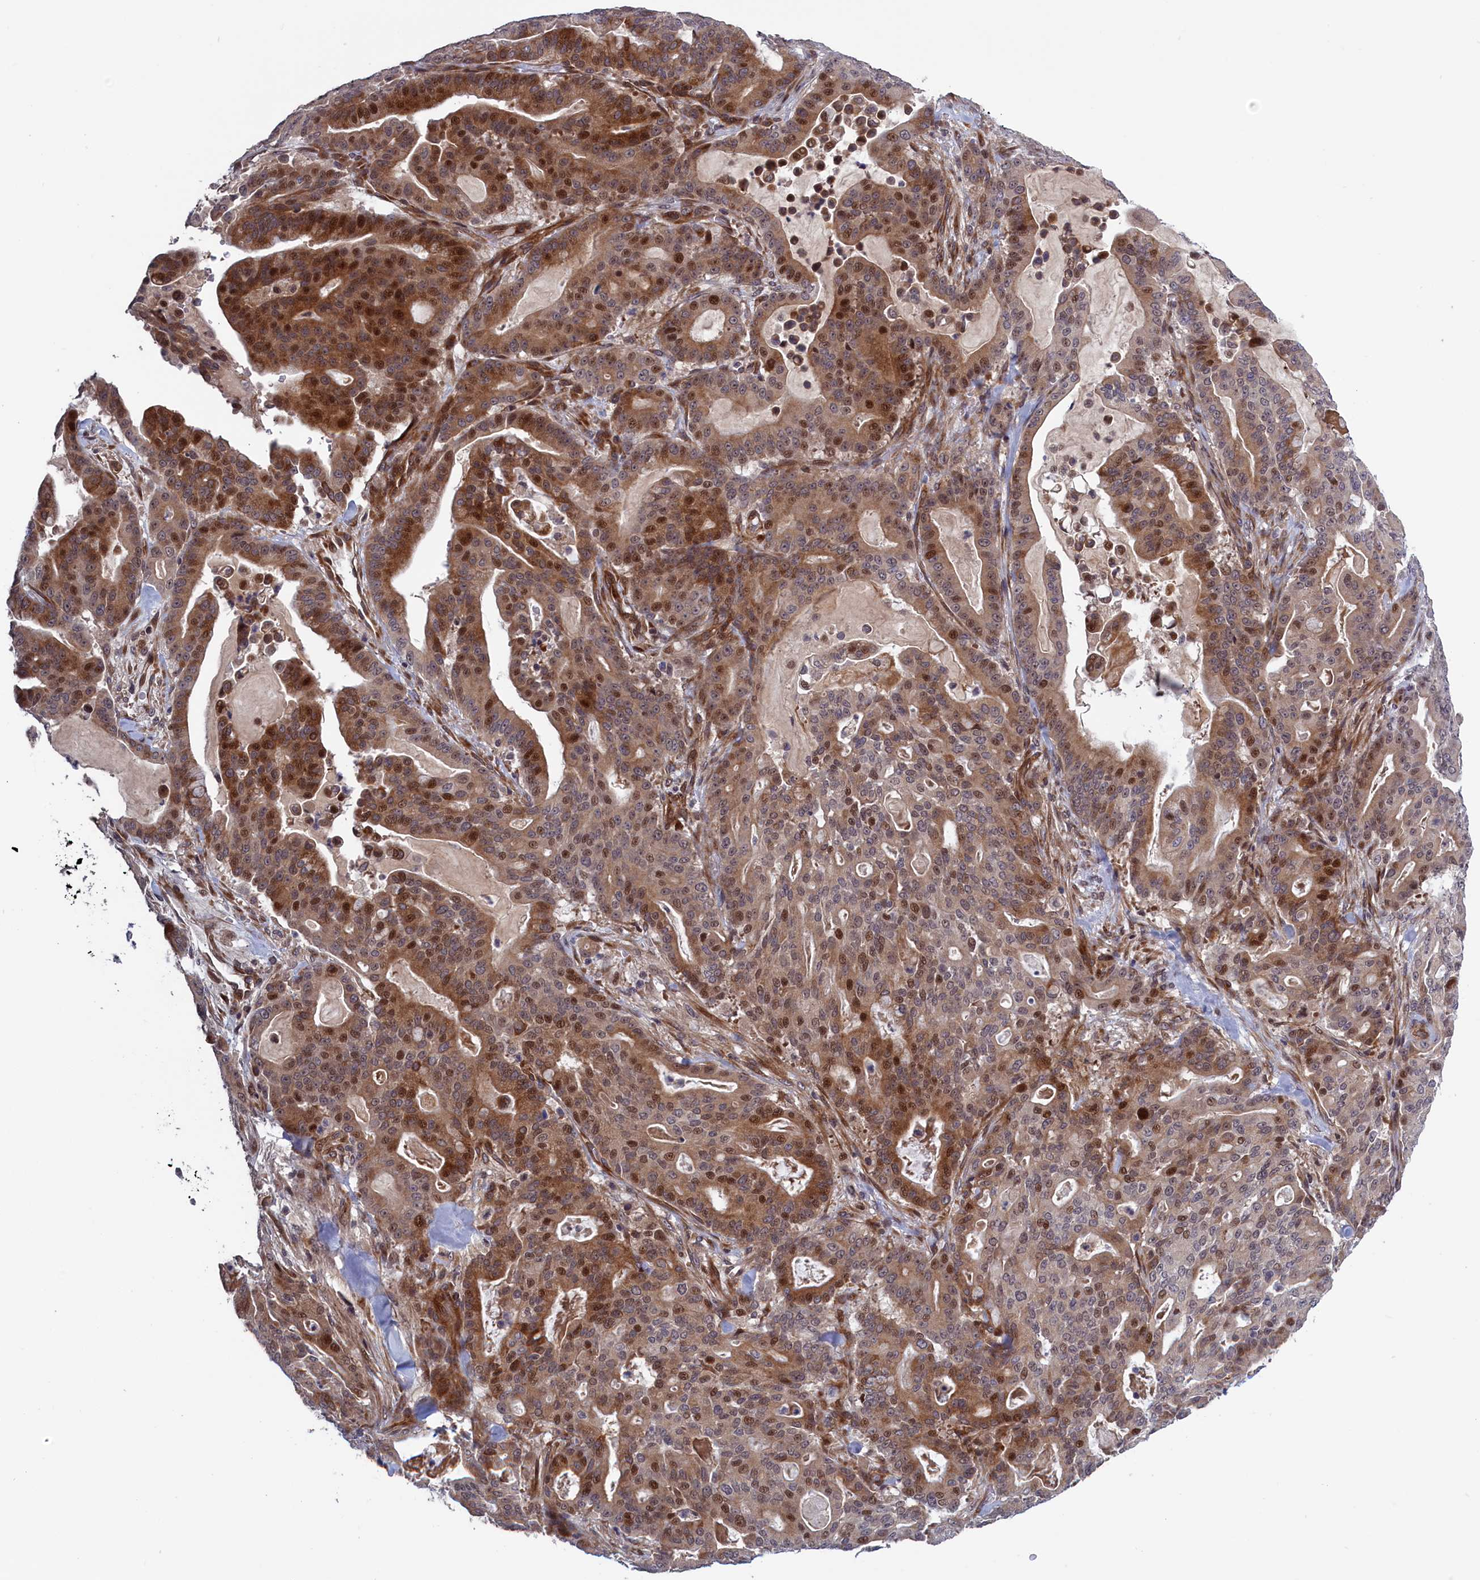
{"staining": {"intensity": "moderate", "quantity": "25%-75%", "location": "cytoplasmic/membranous,nuclear"}, "tissue": "pancreatic cancer", "cell_type": "Tumor cells", "image_type": "cancer", "snomed": [{"axis": "morphology", "description": "Adenocarcinoma, NOS"}, {"axis": "topography", "description": "Pancreas"}], "caption": "Immunohistochemistry (IHC) histopathology image of neoplastic tissue: human pancreatic adenocarcinoma stained using immunohistochemistry exhibits medium levels of moderate protein expression localized specifically in the cytoplasmic/membranous and nuclear of tumor cells, appearing as a cytoplasmic/membranous and nuclear brown color.", "gene": "LSG1", "patient": {"sex": "male", "age": 63}}